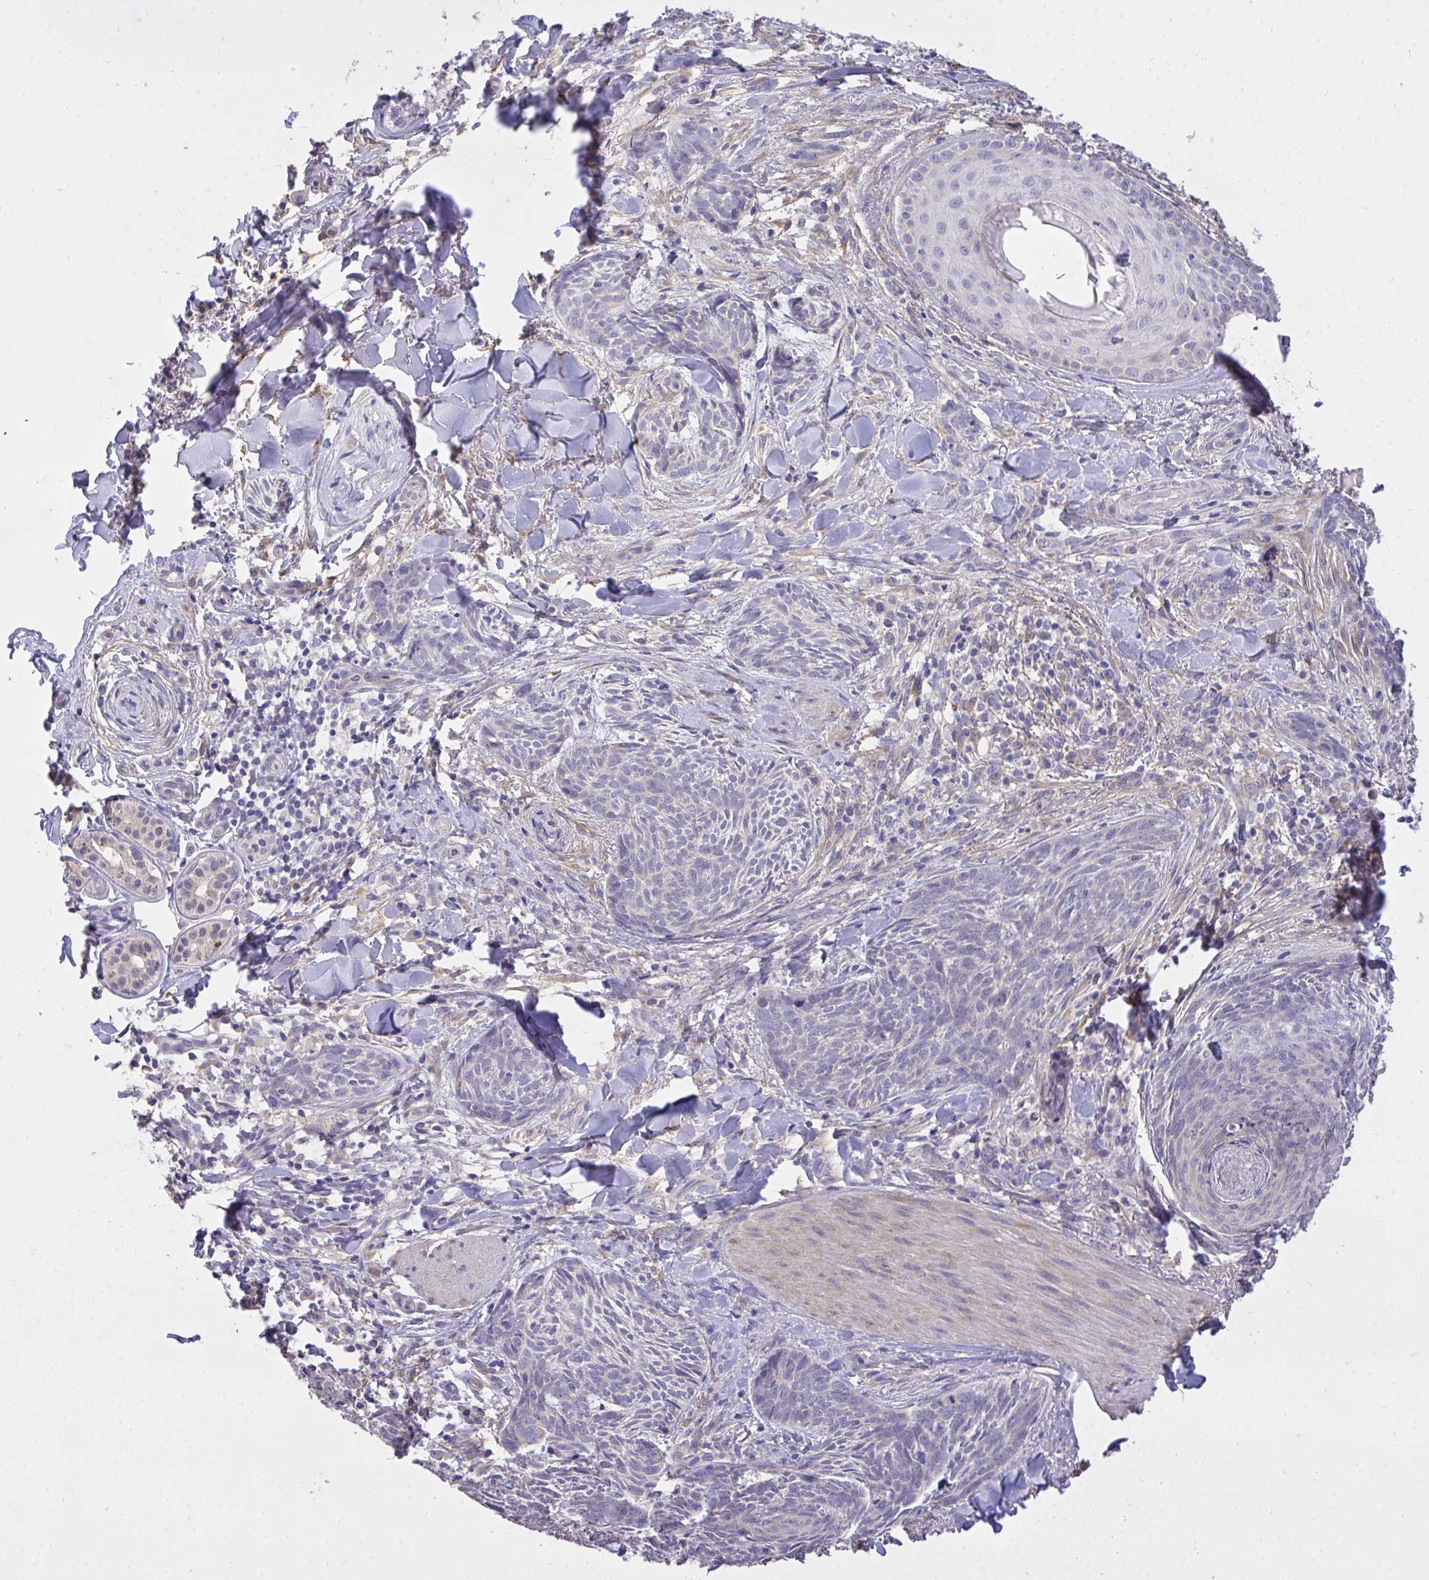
{"staining": {"intensity": "negative", "quantity": "none", "location": "none"}, "tissue": "skin cancer", "cell_type": "Tumor cells", "image_type": "cancer", "snomed": [{"axis": "morphology", "description": "Basal cell carcinoma"}, {"axis": "topography", "description": "Skin"}], "caption": "There is no significant positivity in tumor cells of skin cancer.", "gene": "MPC2", "patient": {"sex": "female", "age": 93}}